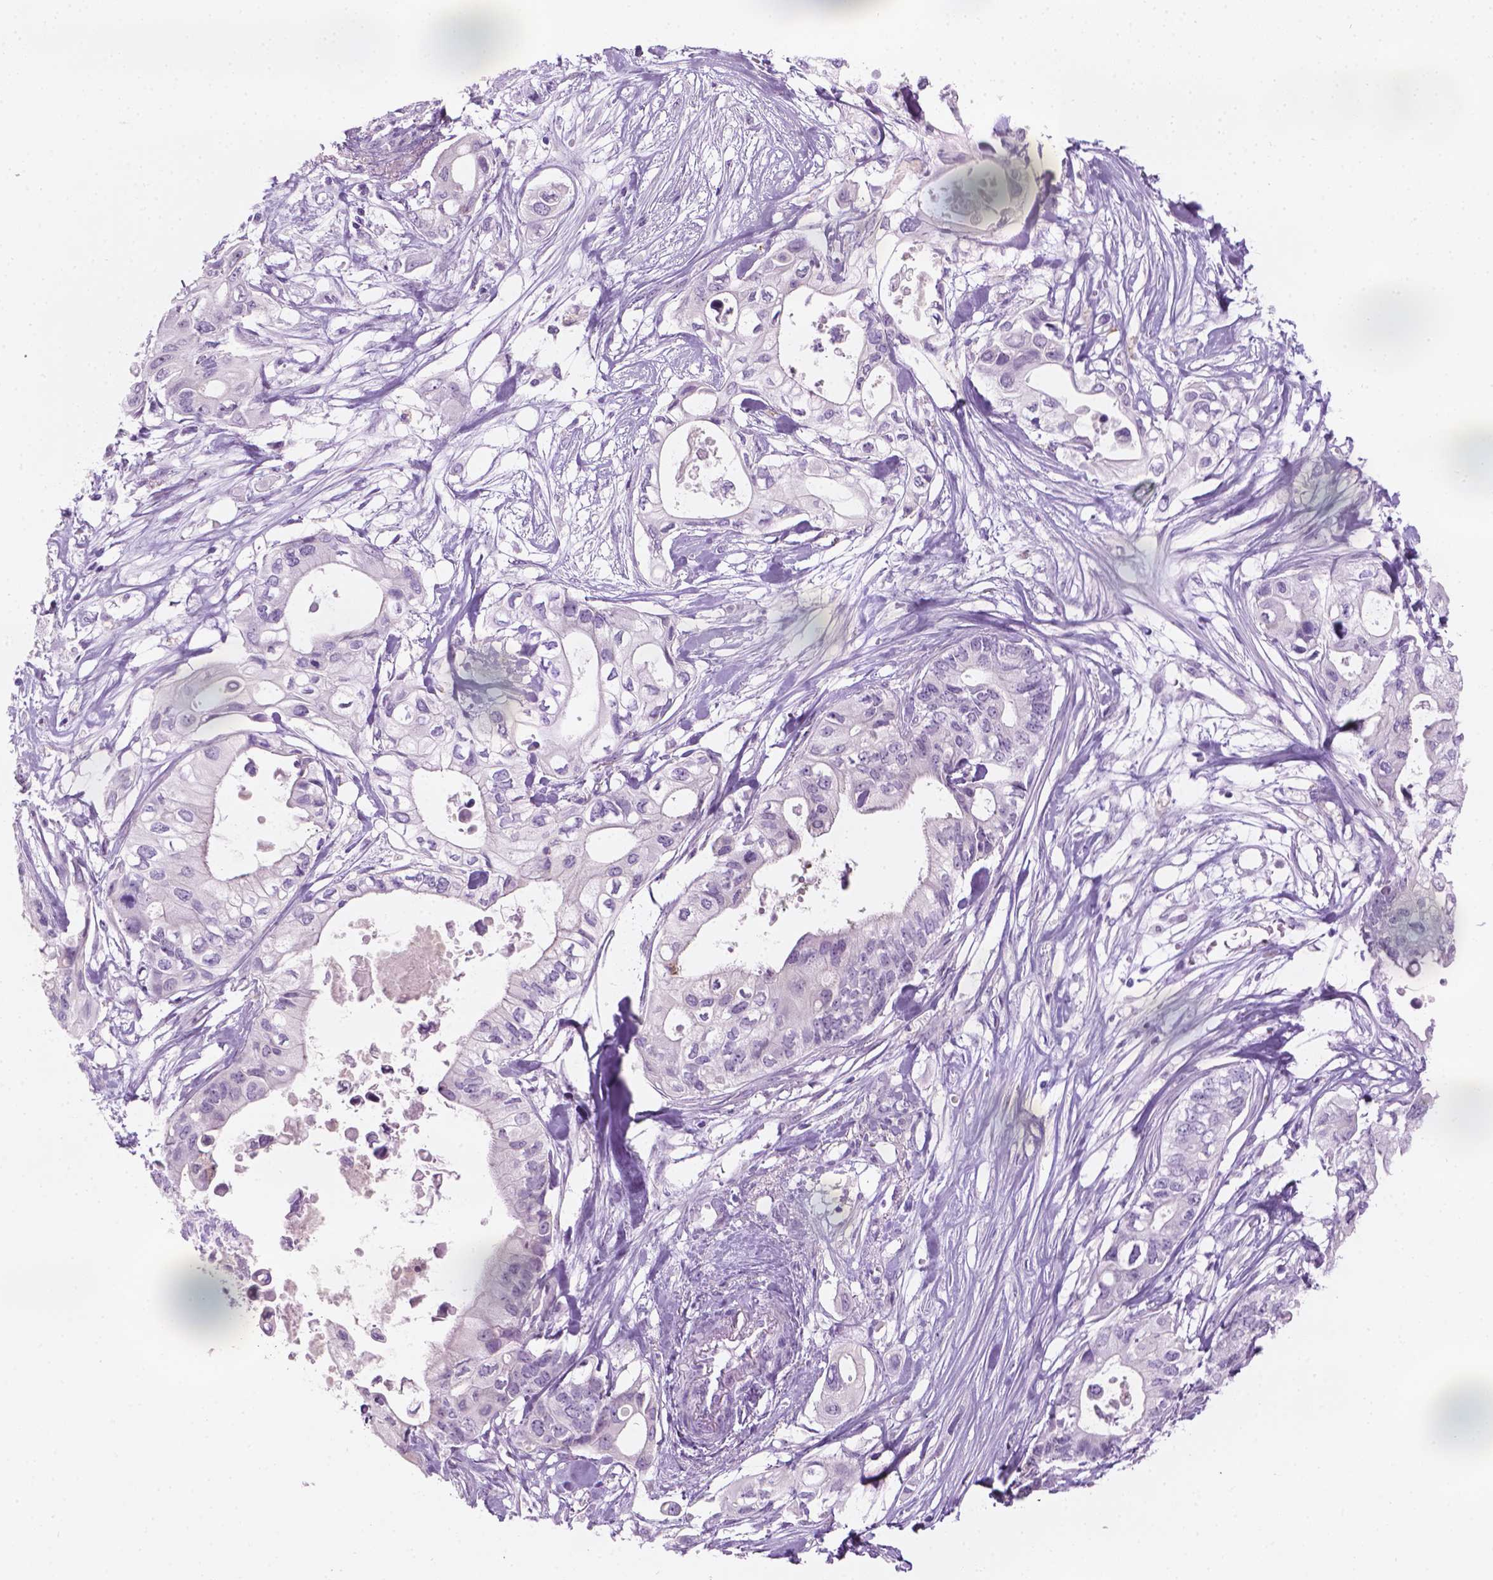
{"staining": {"intensity": "negative", "quantity": "none", "location": "none"}, "tissue": "pancreatic cancer", "cell_type": "Tumor cells", "image_type": "cancer", "snomed": [{"axis": "morphology", "description": "Adenocarcinoma, NOS"}, {"axis": "topography", "description": "Pancreas"}], "caption": "Pancreatic cancer was stained to show a protein in brown. There is no significant expression in tumor cells.", "gene": "TTC29", "patient": {"sex": "female", "age": 63}}